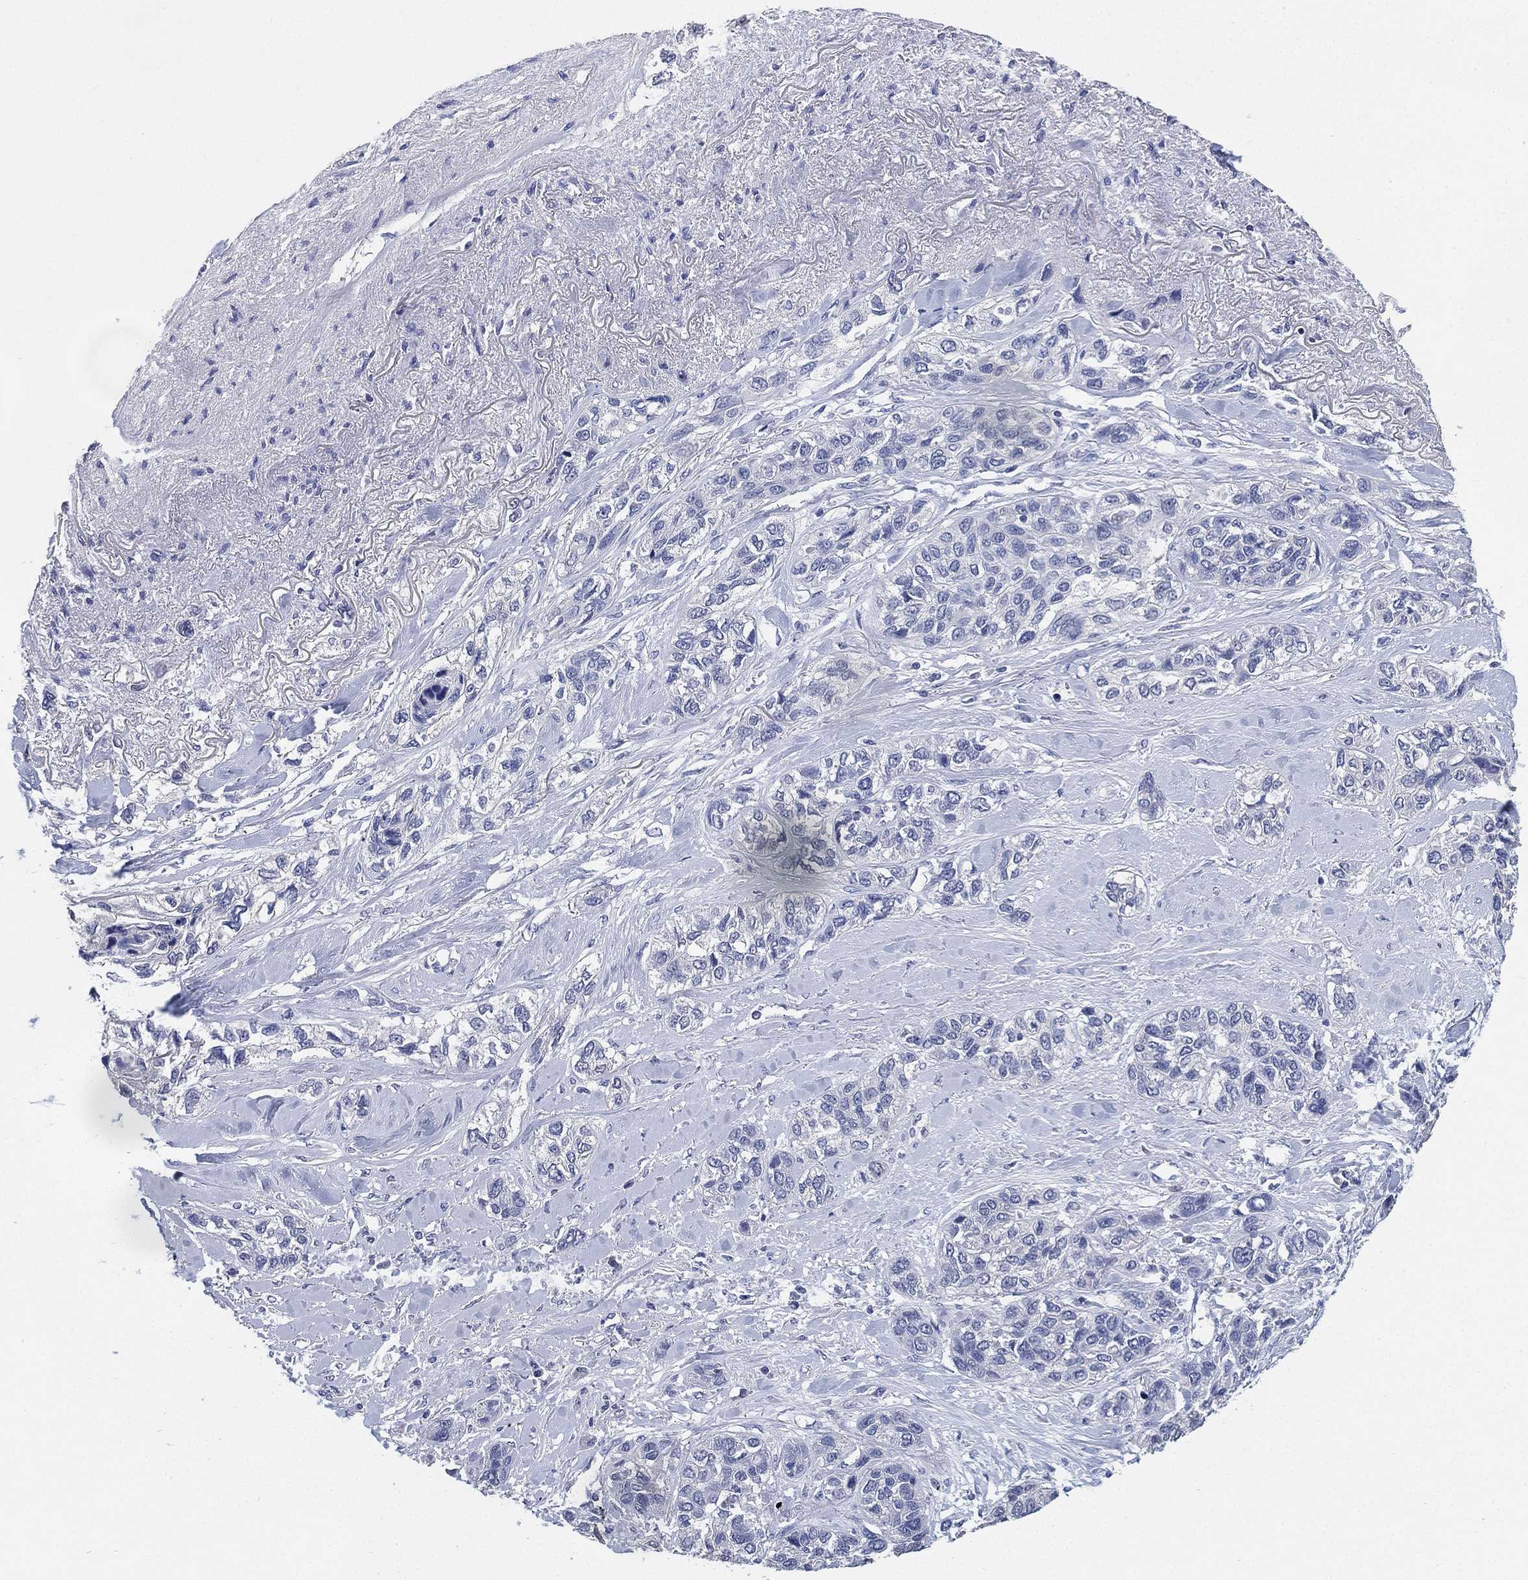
{"staining": {"intensity": "negative", "quantity": "none", "location": "none"}, "tissue": "lung cancer", "cell_type": "Tumor cells", "image_type": "cancer", "snomed": [{"axis": "morphology", "description": "Squamous cell carcinoma, NOS"}, {"axis": "topography", "description": "Lung"}], "caption": "Immunohistochemistry image of squamous cell carcinoma (lung) stained for a protein (brown), which exhibits no staining in tumor cells.", "gene": "IYD", "patient": {"sex": "female", "age": 70}}